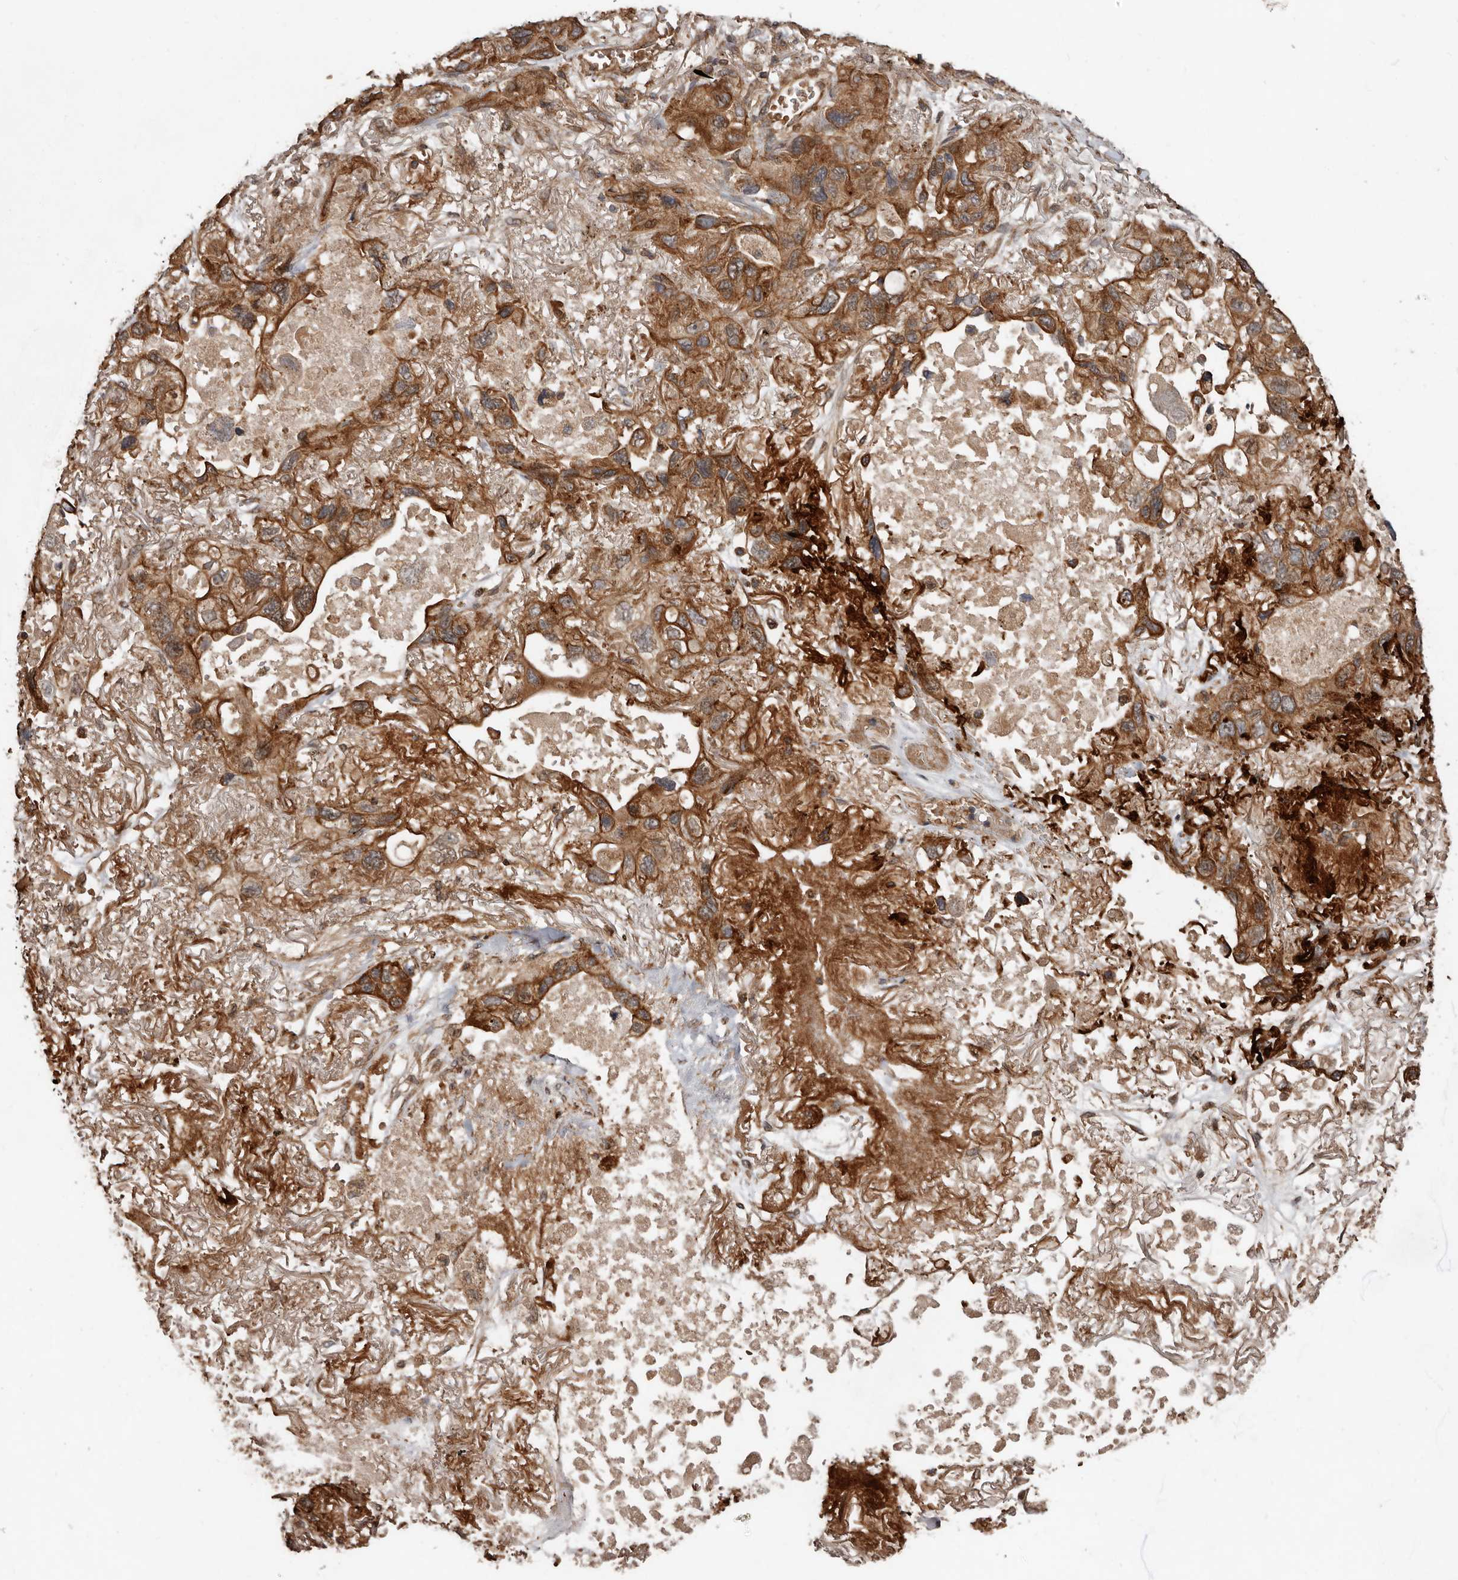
{"staining": {"intensity": "moderate", "quantity": ">75%", "location": "cytoplasmic/membranous"}, "tissue": "lung cancer", "cell_type": "Tumor cells", "image_type": "cancer", "snomed": [{"axis": "morphology", "description": "Squamous cell carcinoma, NOS"}, {"axis": "topography", "description": "Lung"}], "caption": "The photomicrograph shows a brown stain indicating the presence of a protein in the cytoplasmic/membranous of tumor cells in lung squamous cell carcinoma.", "gene": "STK36", "patient": {"sex": "female", "age": 73}}